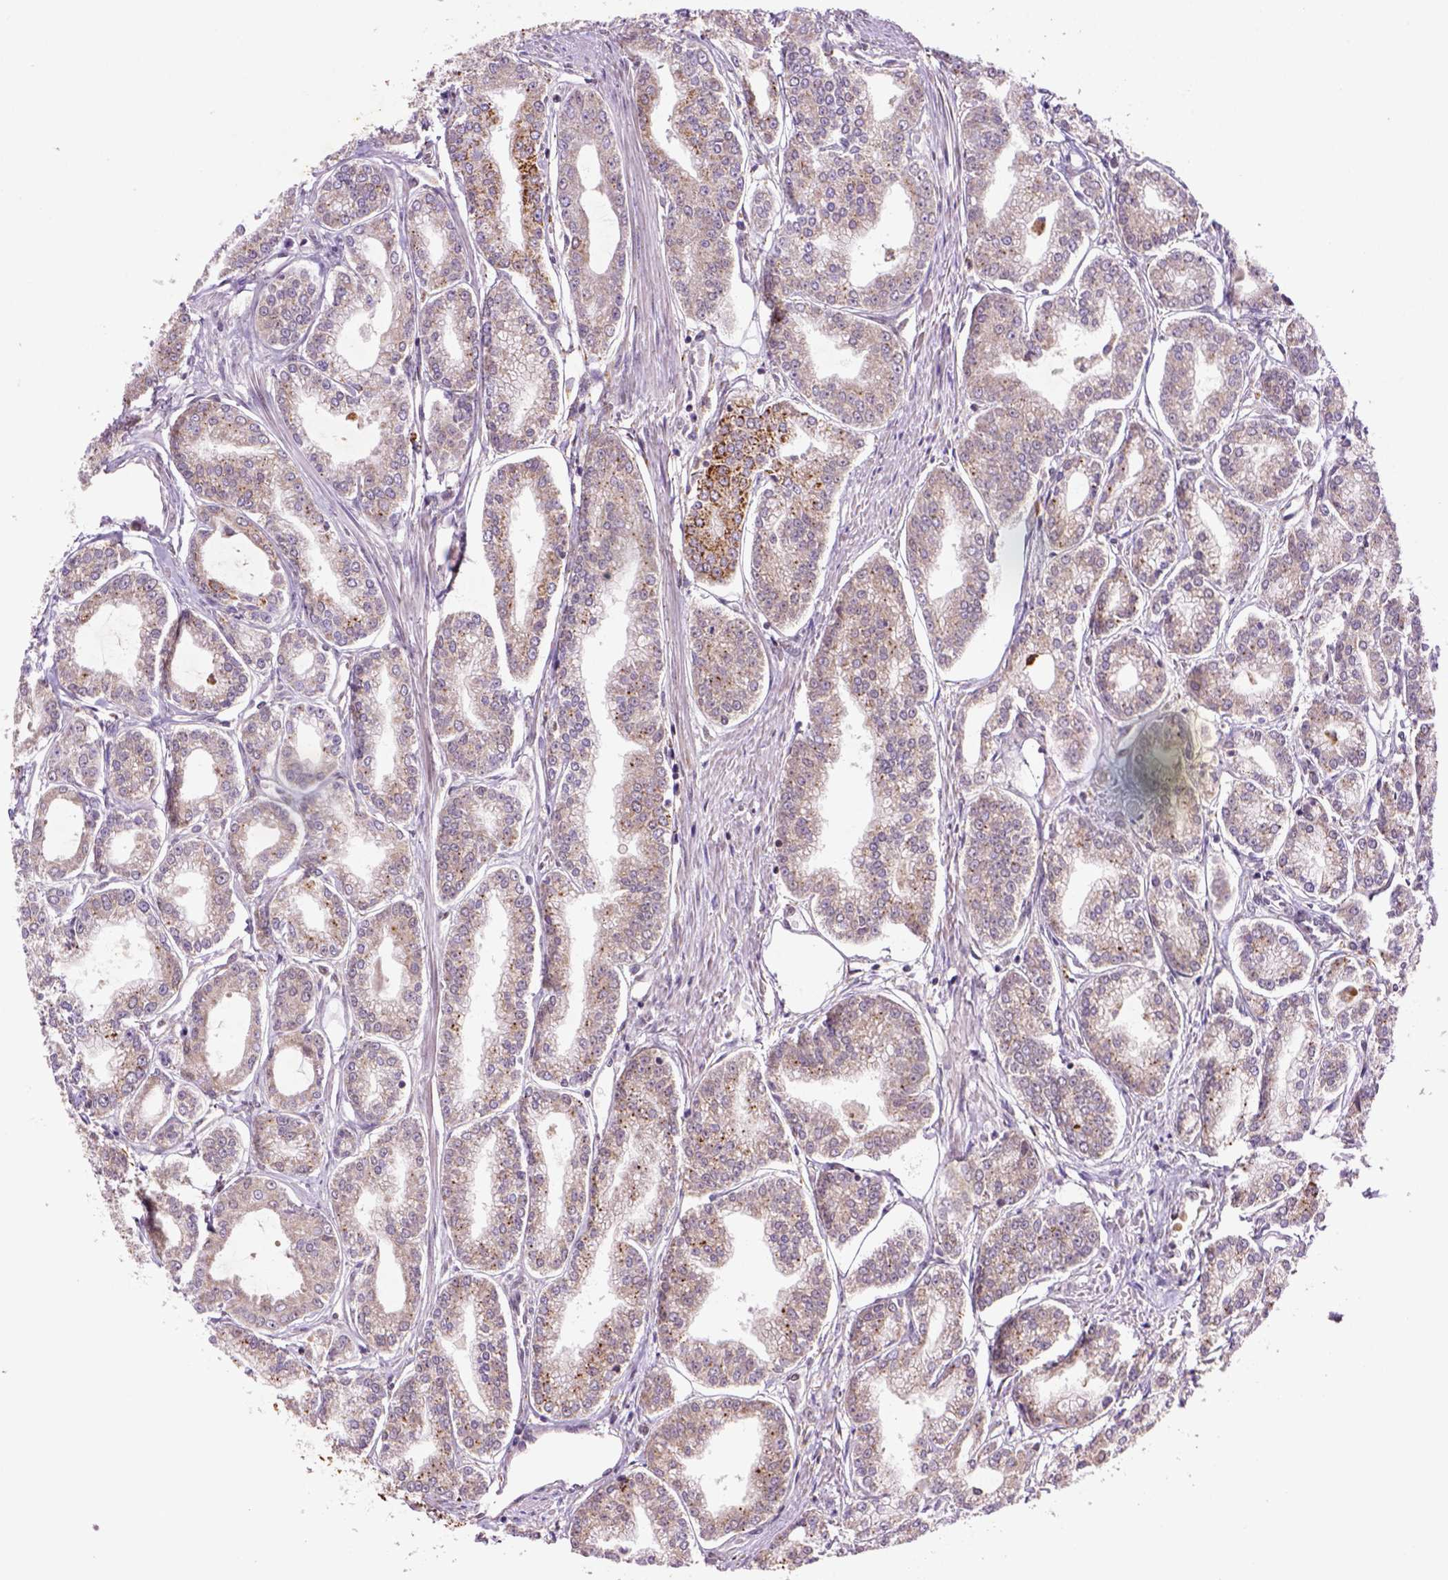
{"staining": {"intensity": "strong", "quantity": "<25%", "location": "cytoplasmic/membranous"}, "tissue": "prostate cancer", "cell_type": "Tumor cells", "image_type": "cancer", "snomed": [{"axis": "morphology", "description": "Adenocarcinoma, NOS"}, {"axis": "topography", "description": "Prostate"}], "caption": "IHC (DAB) staining of human adenocarcinoma (prostate) displays strong cytoplasmic/membranous protein expression in approximately <25% of tumor cells.", "gene": "FZD7", "patient": {"sex": "male", "age": 71}}